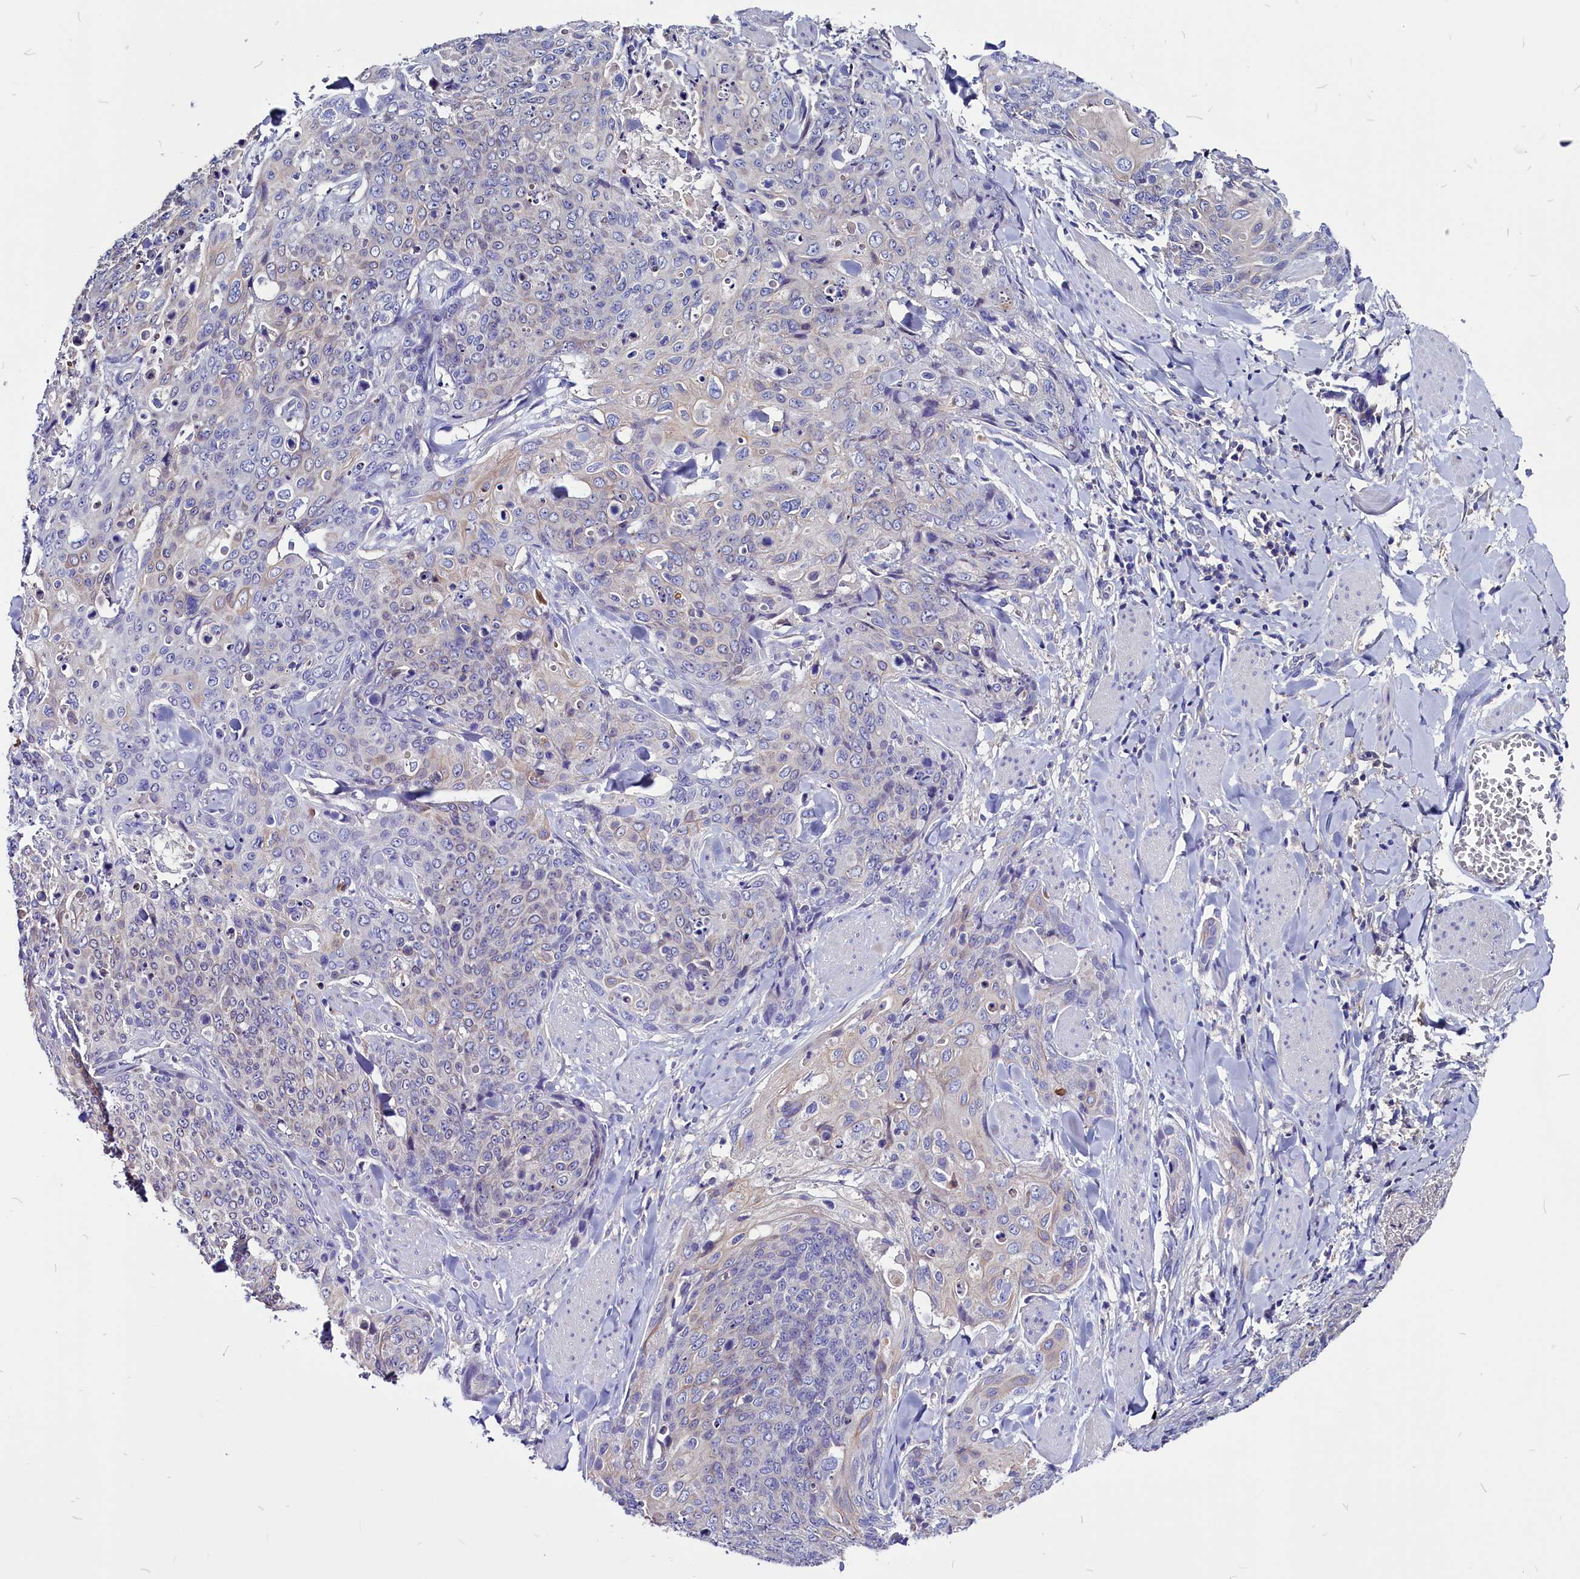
{"staining": {"intensity": "negative", "quantity": "none", "location": "none"}, "tissue": "skin cancer", "cell_type": "Tumor cells", "image_type": "cancer", "snomed": [{"axis": "morphology", "description": "Squamous cell carcinoma, NOS"}, {"axis": "topography", "description": "Skin"}, {"axis": "topography", "description": "Vulva"}], "caption": "Skin cancer was stained to show a protein in brown. There is no significant expression in tumor cells. (DAB (3,3'-diaminobenzidine) IHC visualized using brightfield microscopy, high magnification).", "gene": "CCBE1", "patient": {"sex": "female", "age": 85}}